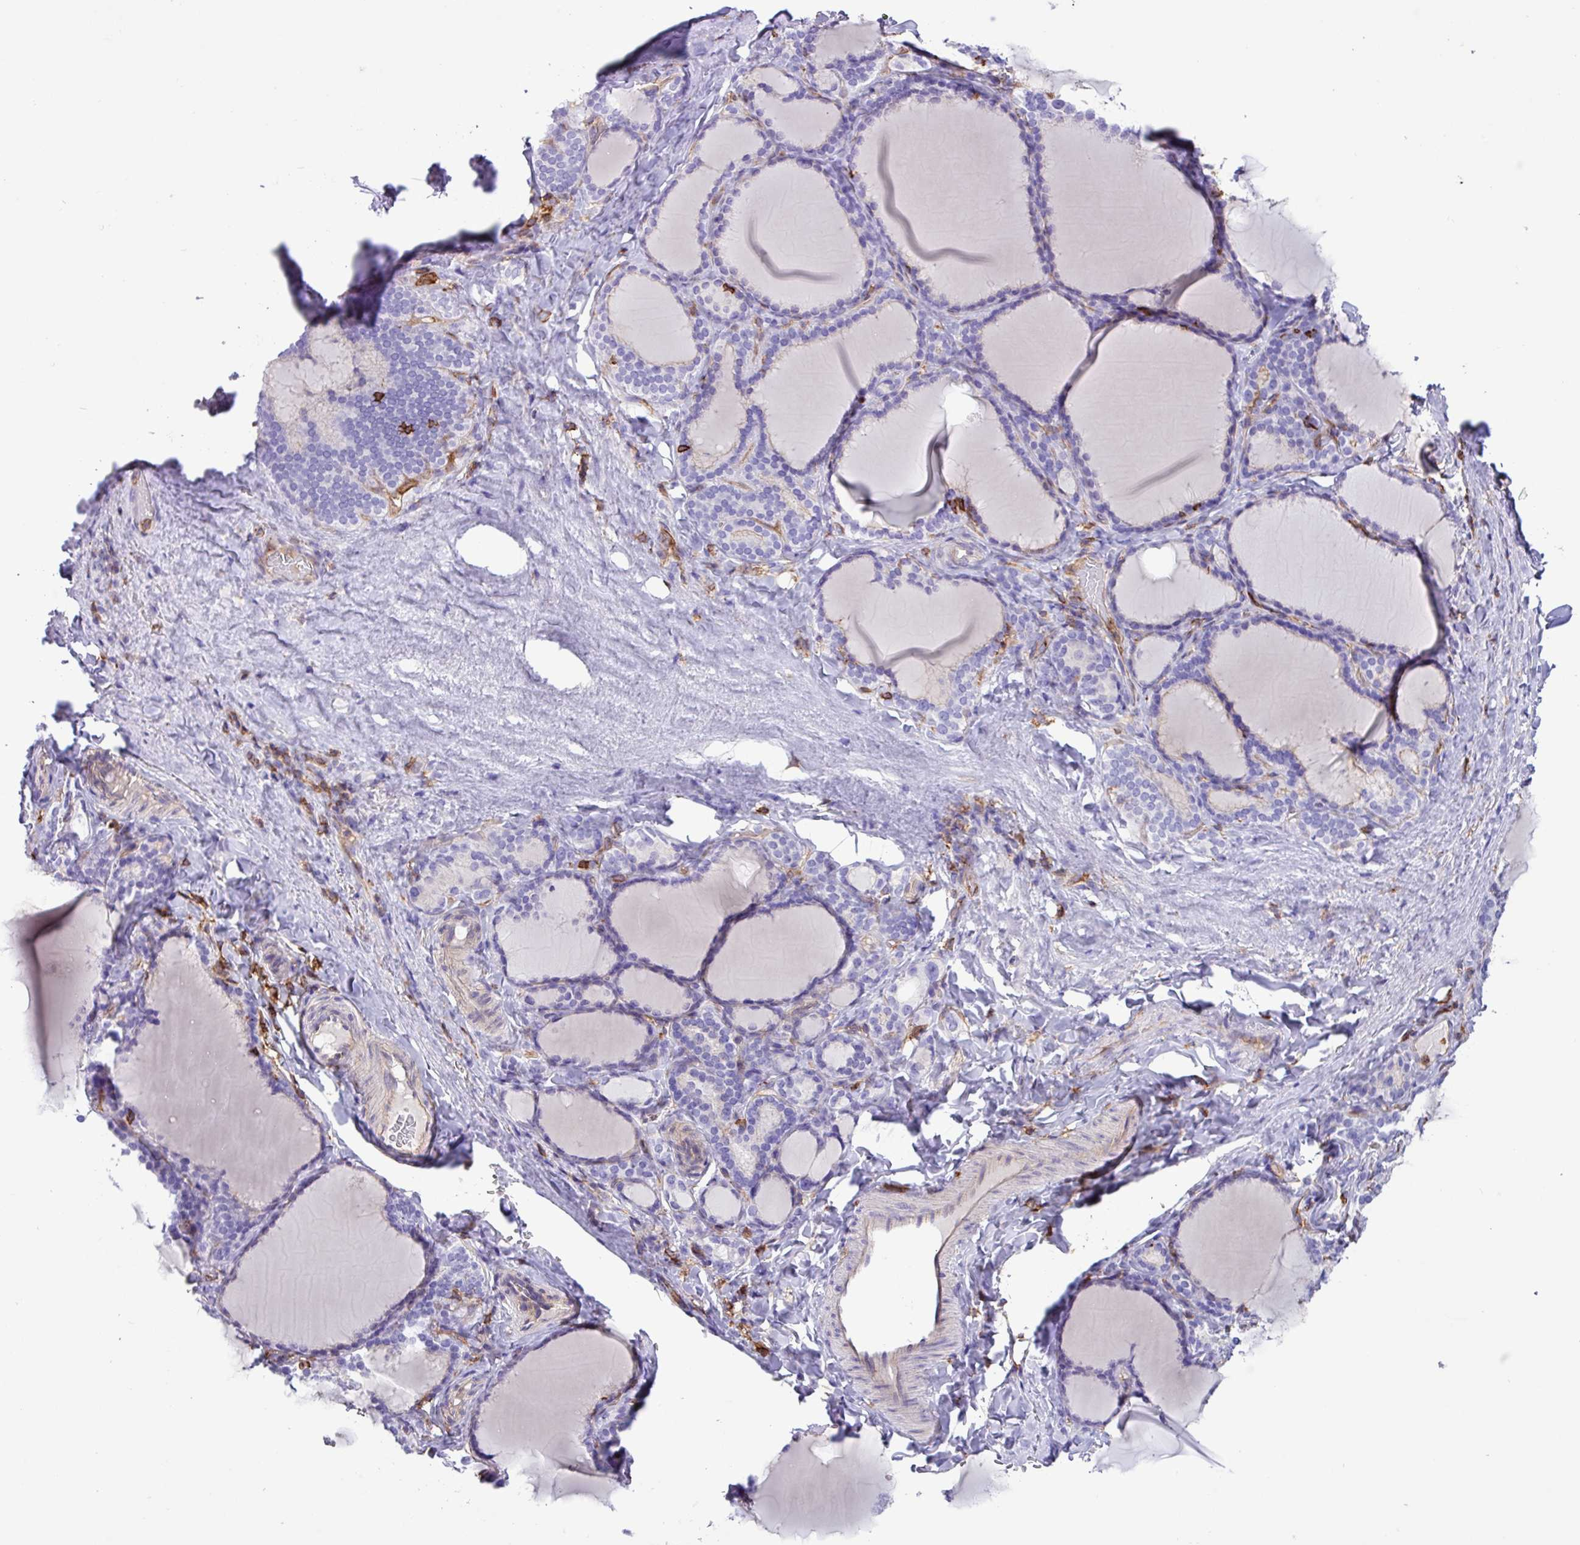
{"staining": {"intensity": "negative", "quantity": "none", "location": "none"}, "tissue": "thyroid gland", "cell_type": "Glandular cells", "image_type": "normal", "snomed": [{"axis": "morphology", "description": "Normal tissue, NOS"}, {"axis": "topography", "description": "Thyroid gland"}], "caption": "Glandular cells are negative for protein expression in benign human thyroid gland. (DAB (3,3'-diaminobenzidine) immunohistochemistry visualized using brightfield microscopy, high magnification).", "gene": "PPP1R18", "patient": {"sex": "female", "age": 31}}